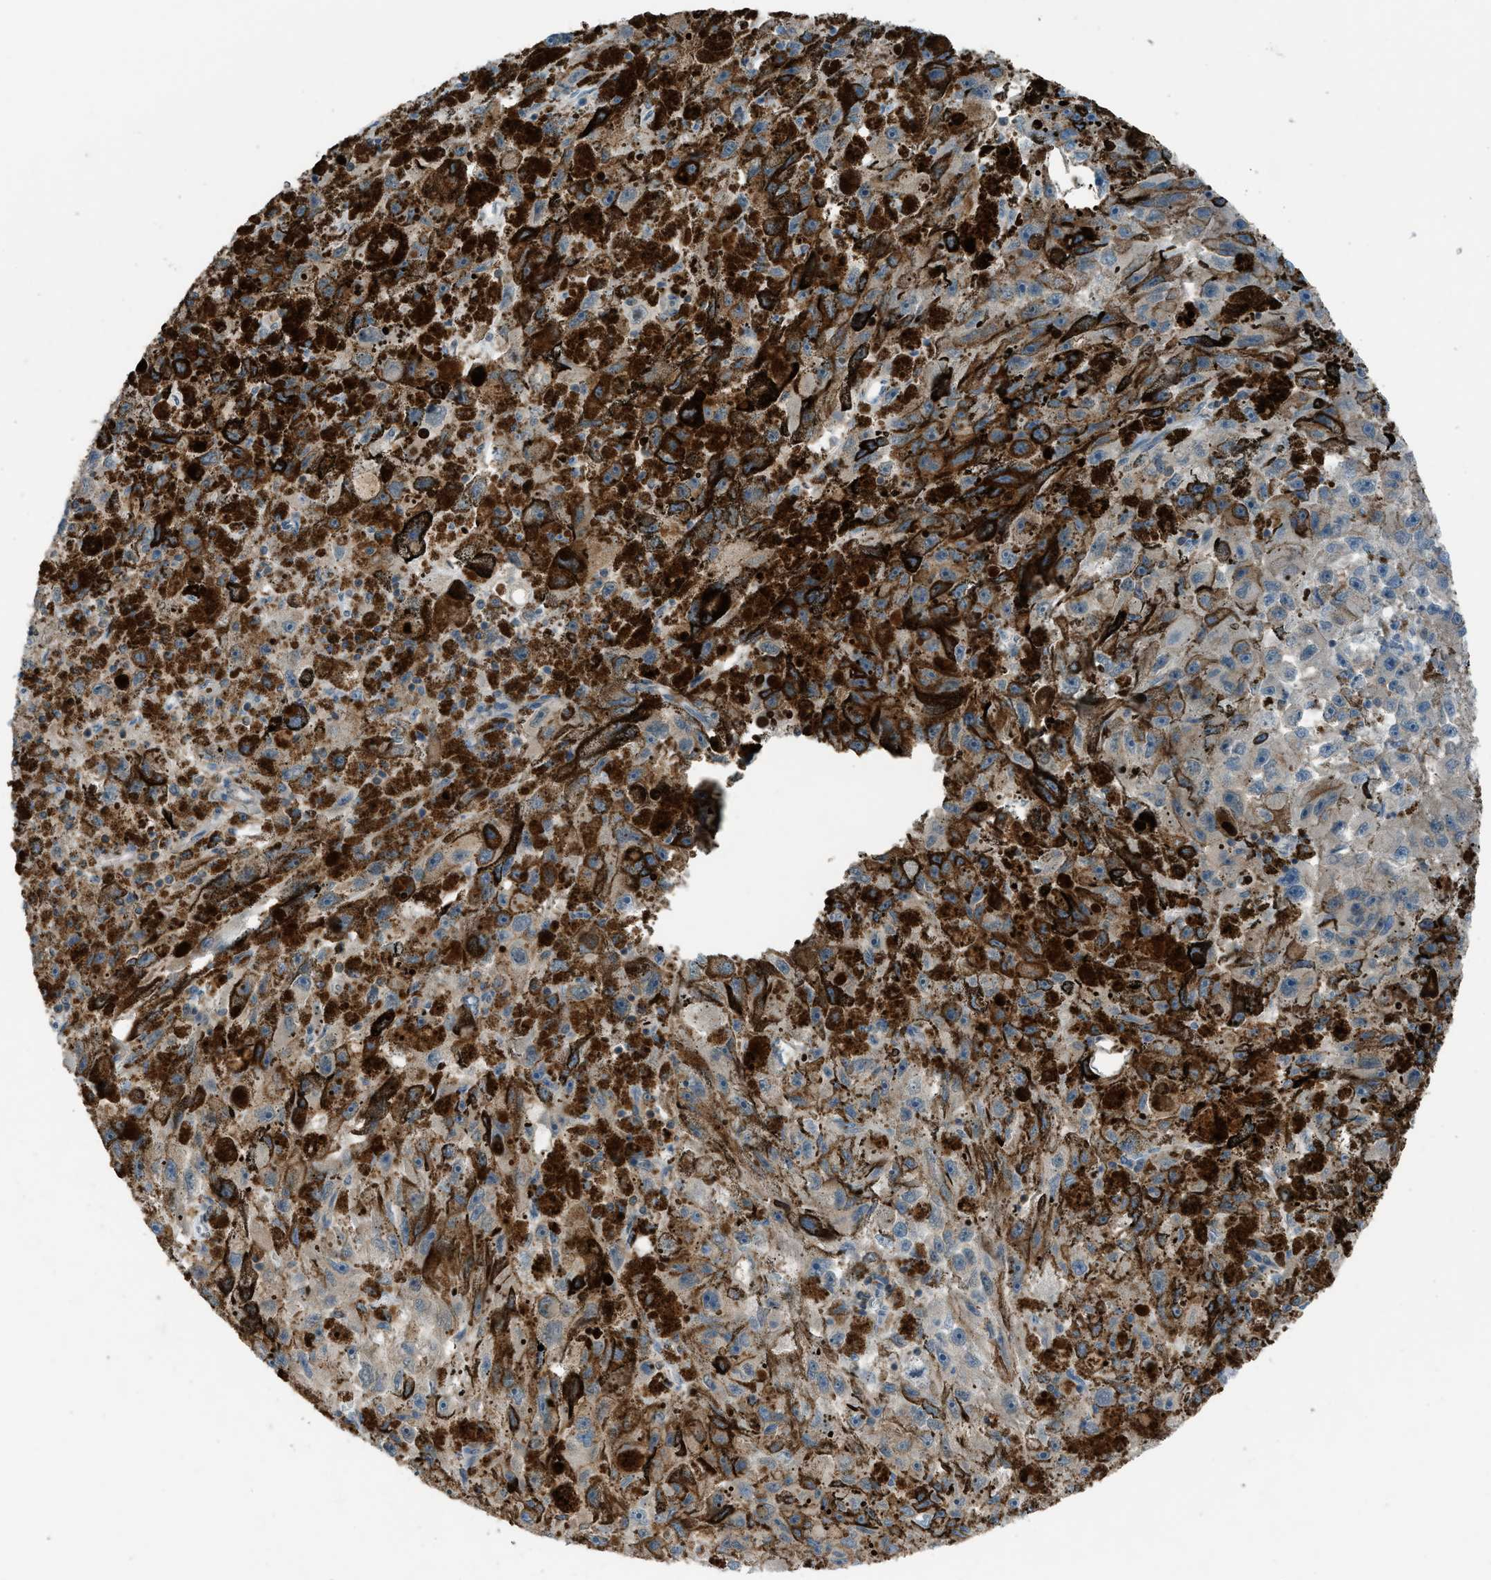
{"staining": {"intensity": "moderate", "quantity": "25%-75%", "location": "cytoplasmic/membranous"}, "tissue": "melanoma", "cell_type": "Tumor cells", "image_type": "cancer", "snomed": [{"axis": "morphology", "description": "Malignant melanoma, NOS"}, {"axis": "topography", "description": "Skin"}], "caption": "Malignant melanoma stained for a protein displays moderate cytoplasmic/membranous positivity in tumor cells. Nuclei are stained in blue.", "gene": "DYRK1A", "patient": {"sex": "female", "age": 104}}